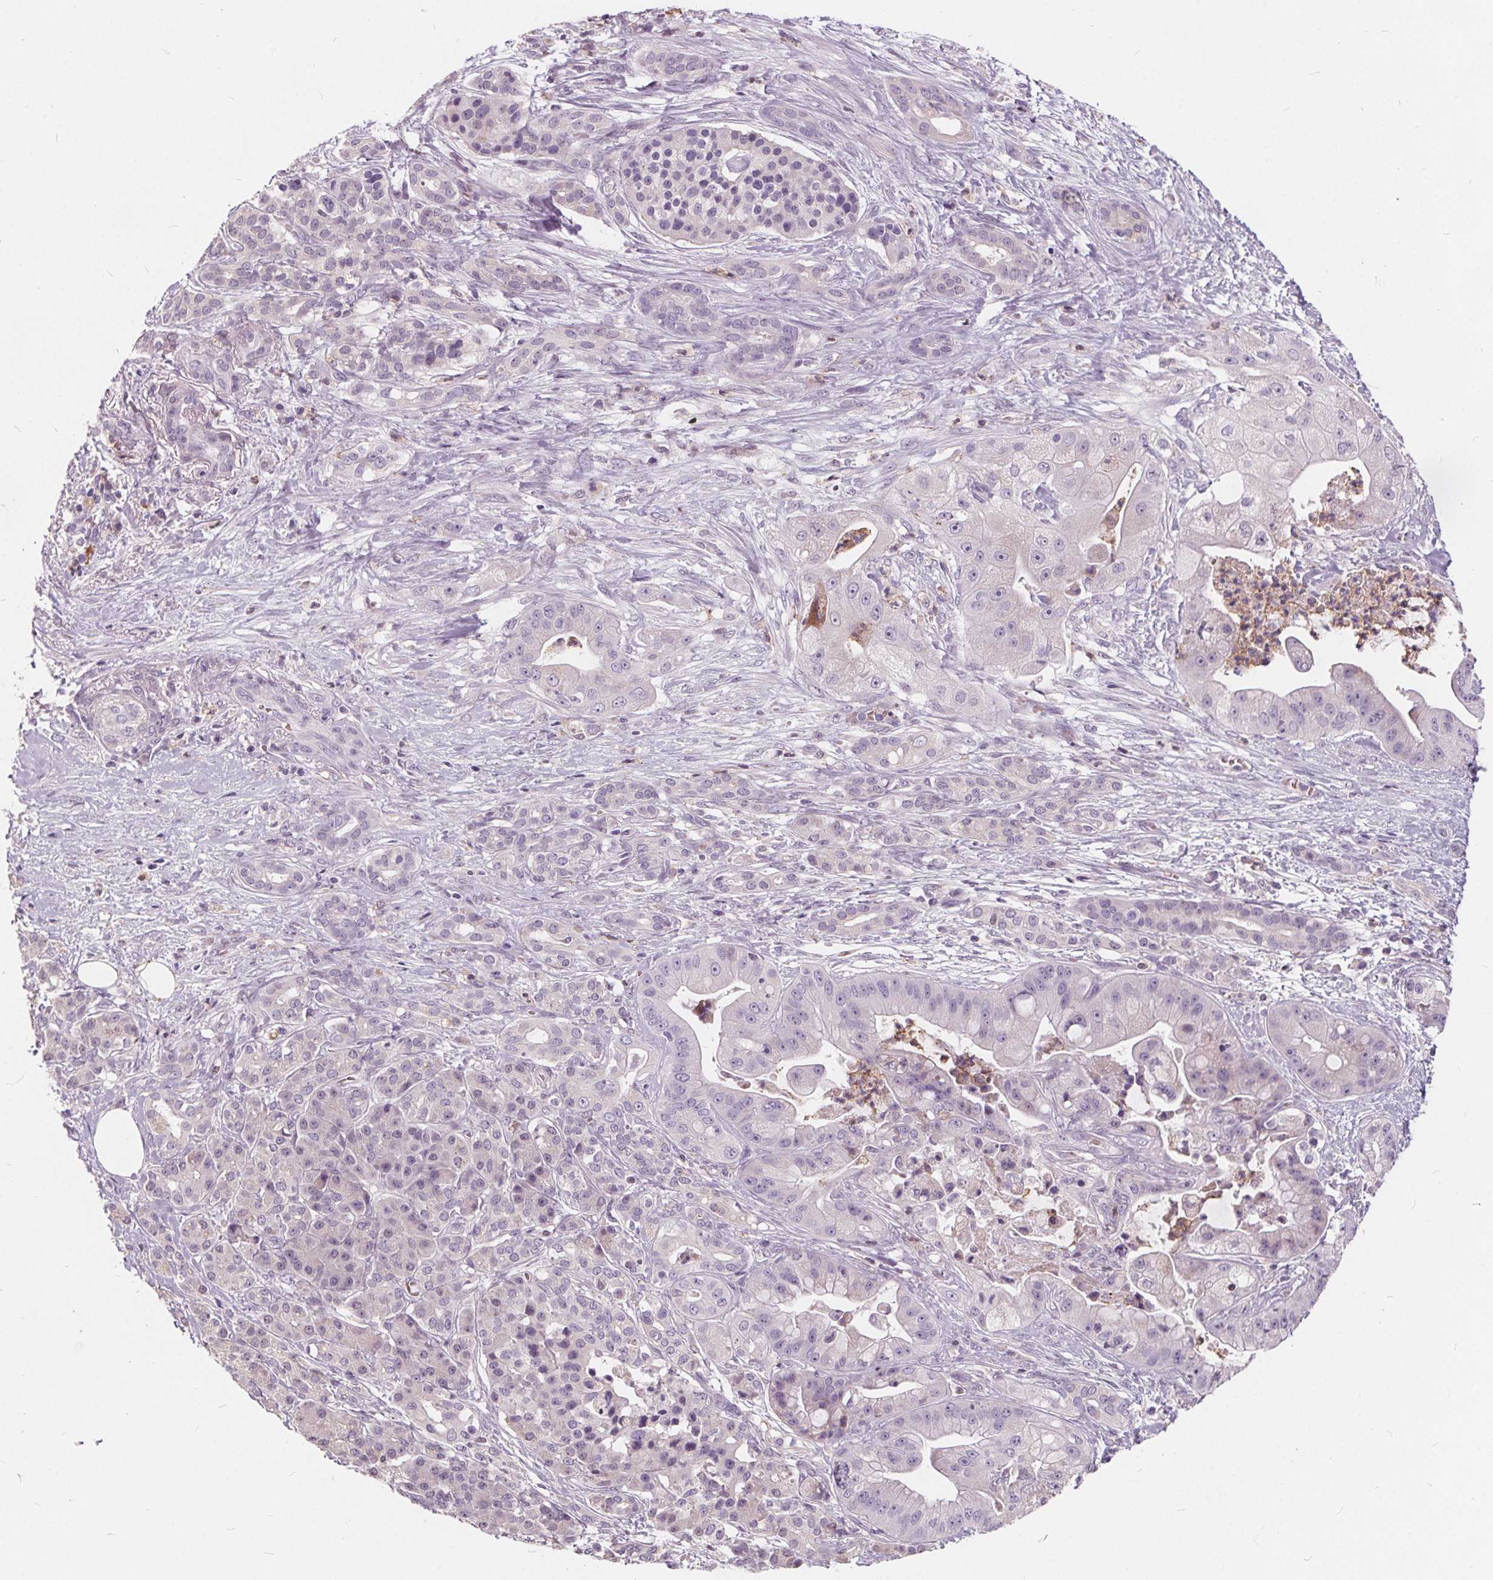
{"staining": {"intensity": "negative", "quantity": "none", "location": "none"}, "tissue": "pancreatic cancer", "cell_type": "Tumor cells", "image_type": "cancer", "snomed": [{"axis": "morphology", "description": "Normal tissue, NOS"}, {"axis": "morphology", "description": "Inflammation, NOS"}, {"axis": "morphology", "description": "Adenocarcinoma, NOS"}, {"axis": "topography", "description": "Pancreas"}], "caption": "Pancreatic cancer (adenocarcinoma) was stained to show a protein in brown. There is no significant expression in tumor cells.", "gene": "HAAO", "patient": {"sex": "male", "age": 57}}